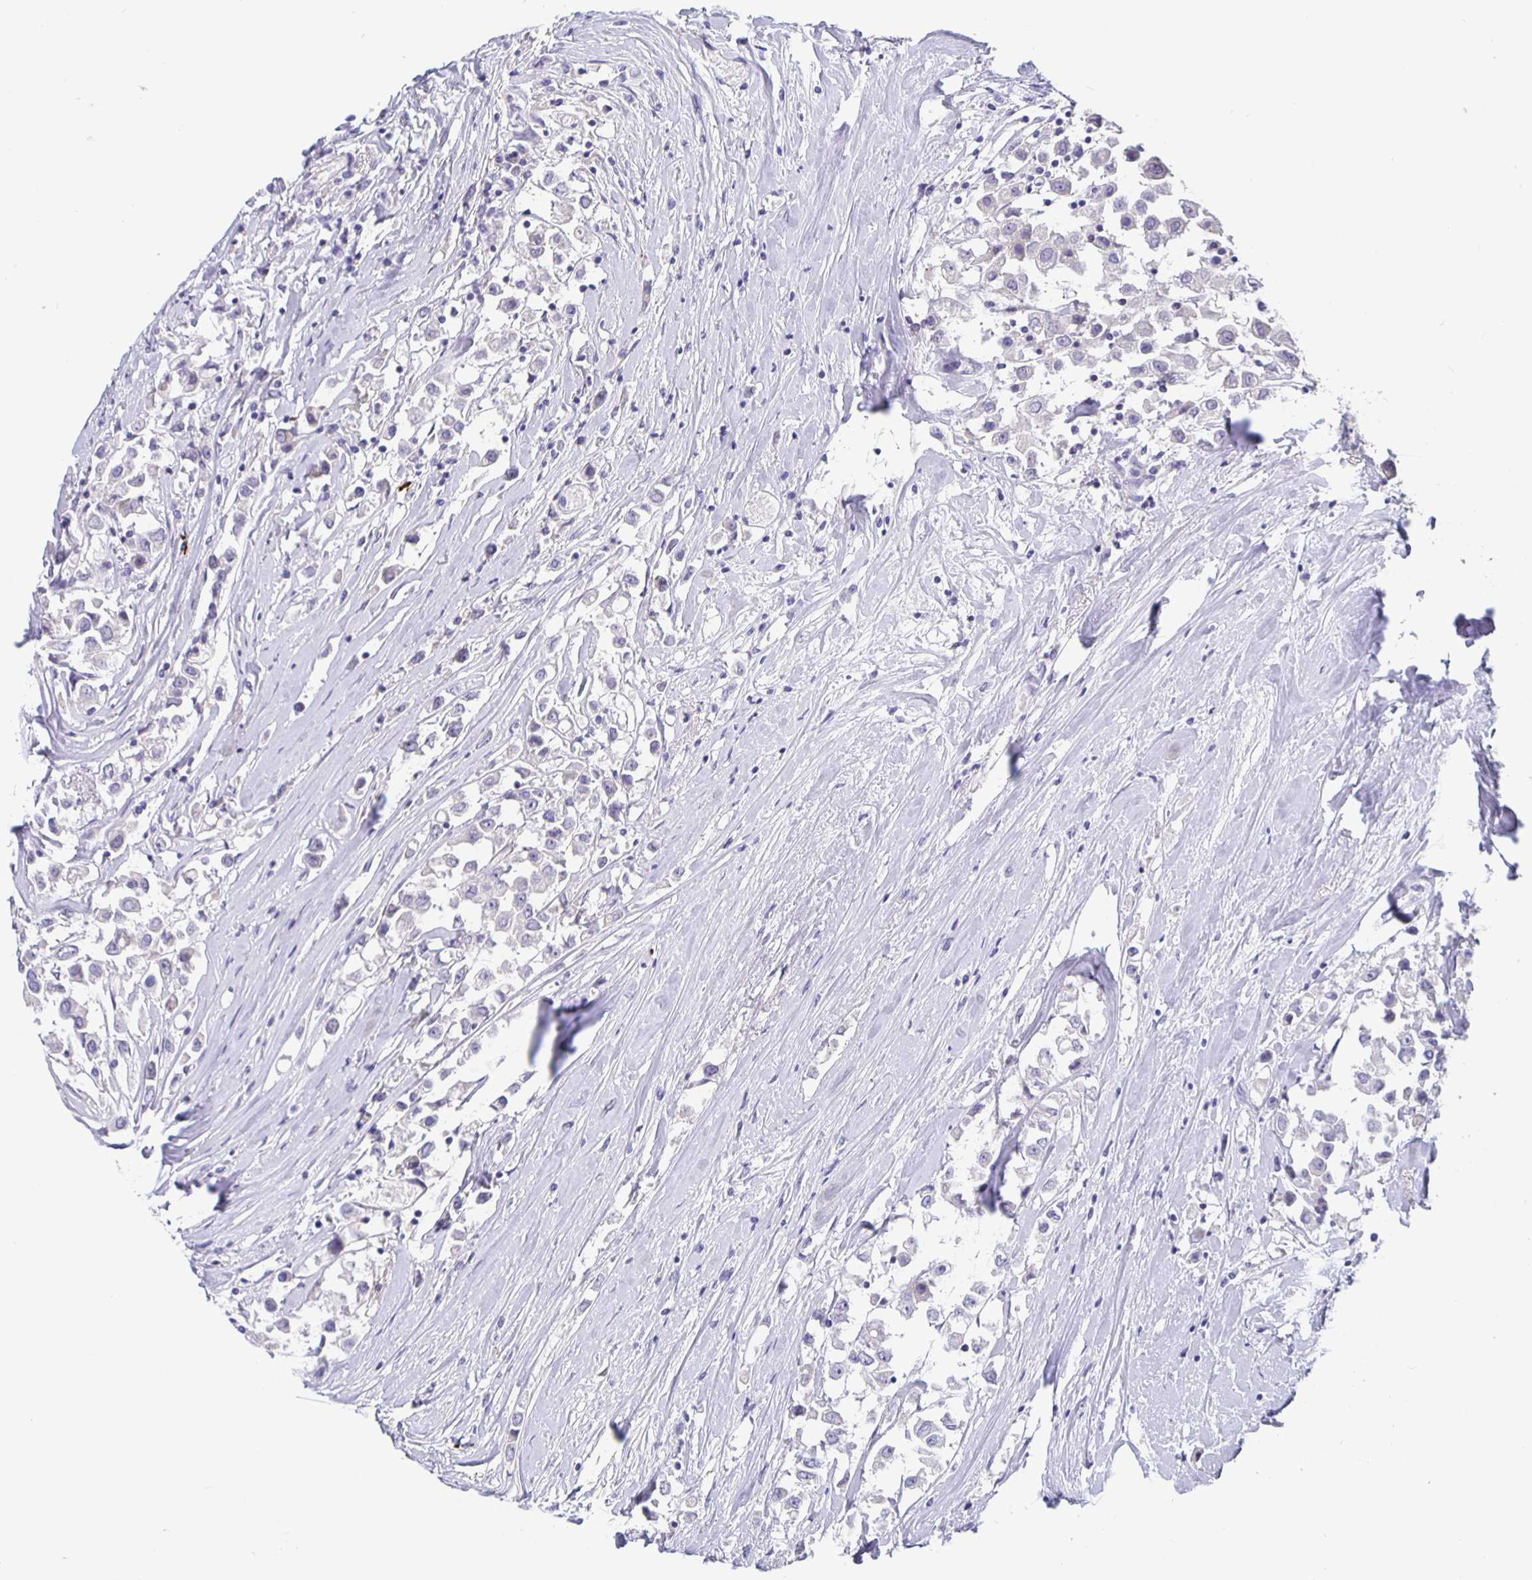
{"staining": {"intensity": "negative", "quantity": "none", "location": "none"}, "tissue": "breast cancer", "cell_type": "Tumor cells", "image_type": "cancer", "snomed": [{"axis": "morphology", "description": "Duct carcinoma"}, {"axis": "topography", "description": "Breast"}], "caption": "Image shows no significant protein expression in tumor cells of intraductal carcinoma (breast).", "gene": "GDF15", "patient": {"sex": "female", "age": 61}}